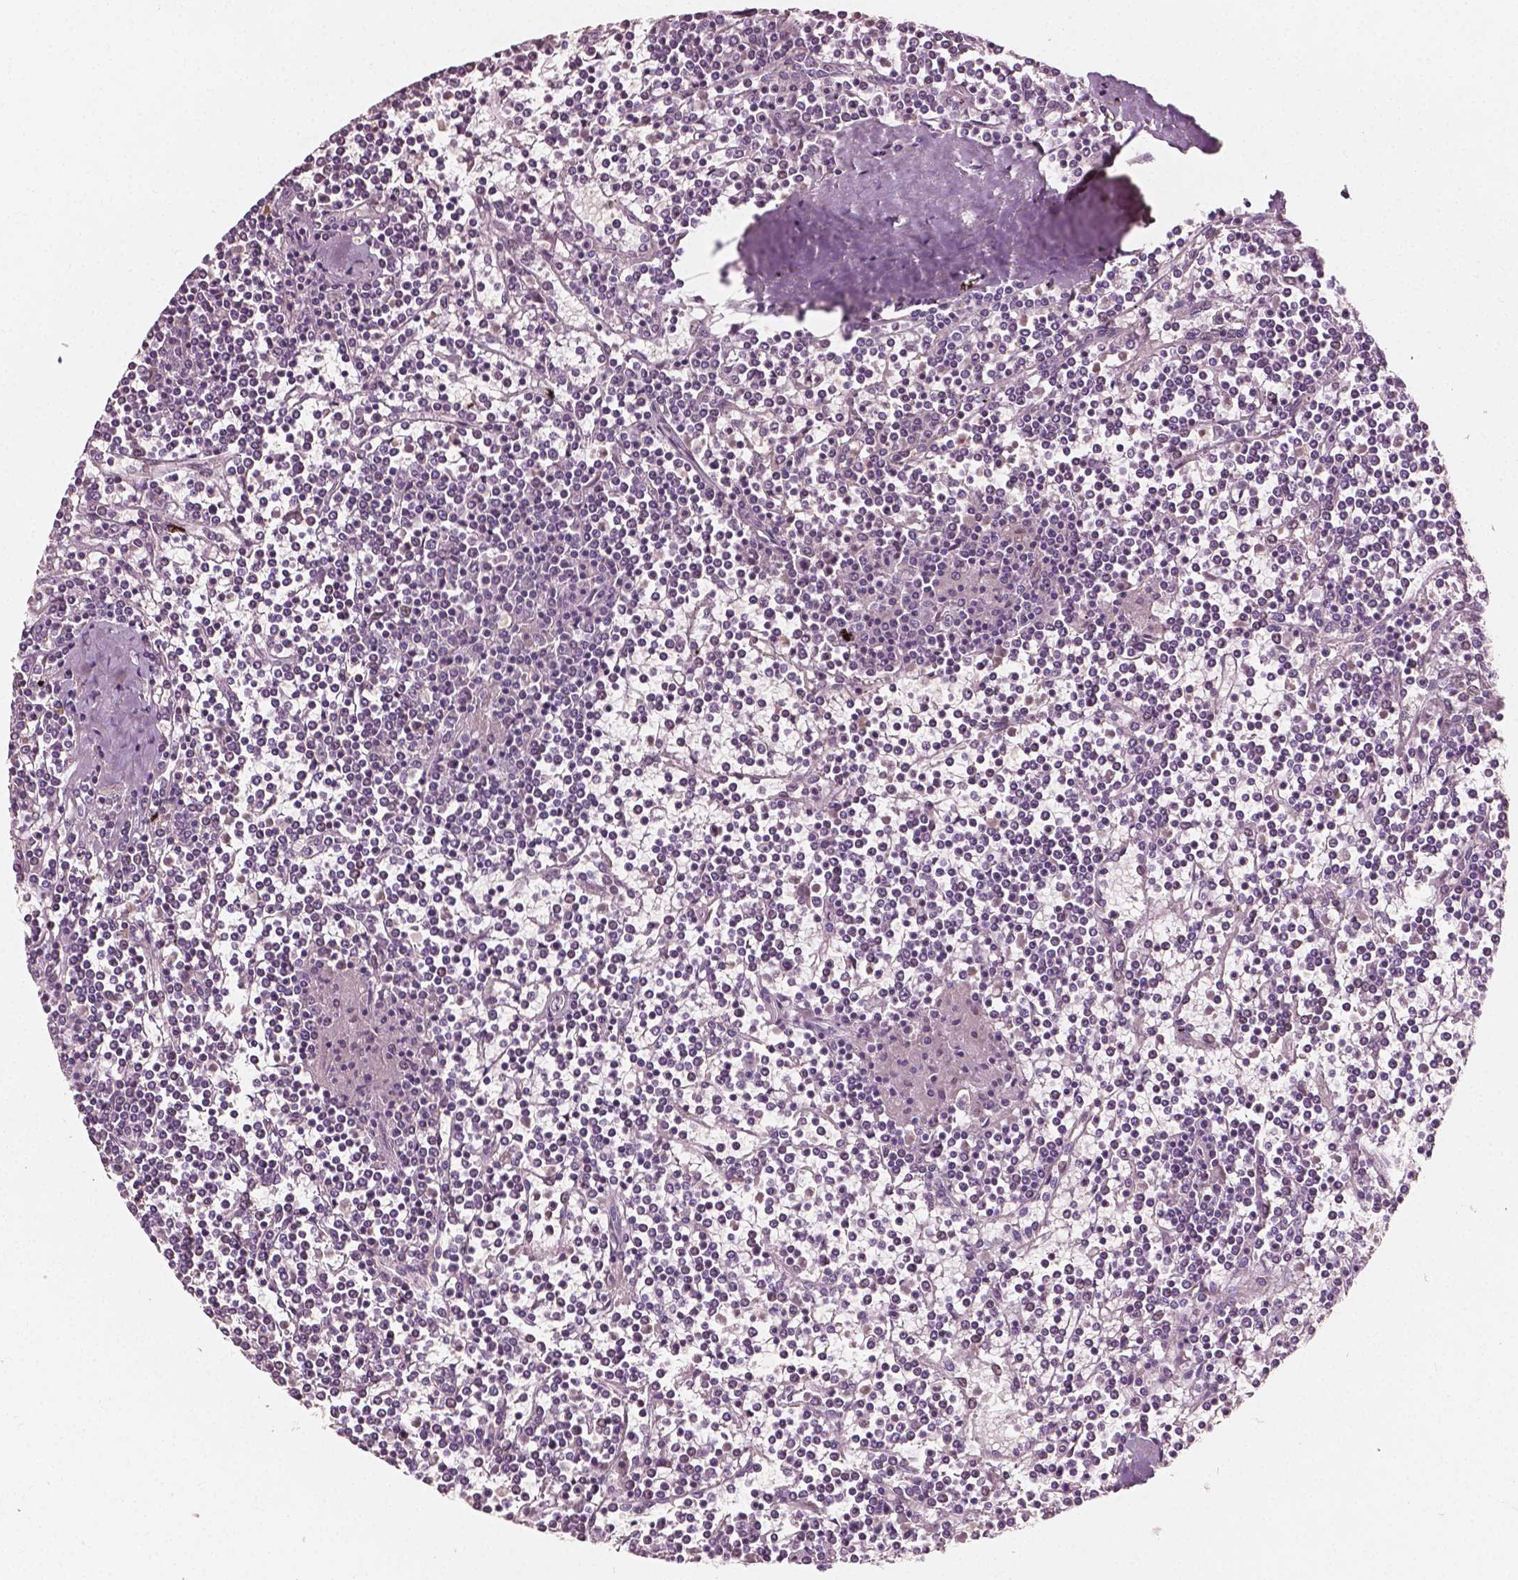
{"staining": {"intensity": "negative", "quantity": "none", "location": "none"}, "tissue": "lymphoma", "cell_type": "Tumor cells", "image_type": "cancer", "snomed": [{"axis": "morphology", "description": "Malignant lymphoma, non-Hodgkin's type, Low grade"}, {"axis": "topography", "description": "Spleen"}], "caption": "Protein analysis of low-grade malignant lymphoma, non-Hodgkin's type reveals no significant staining in tumor cells.", "gene": "PLA2R1", "patient": {"sex": "female", "age": 19}}